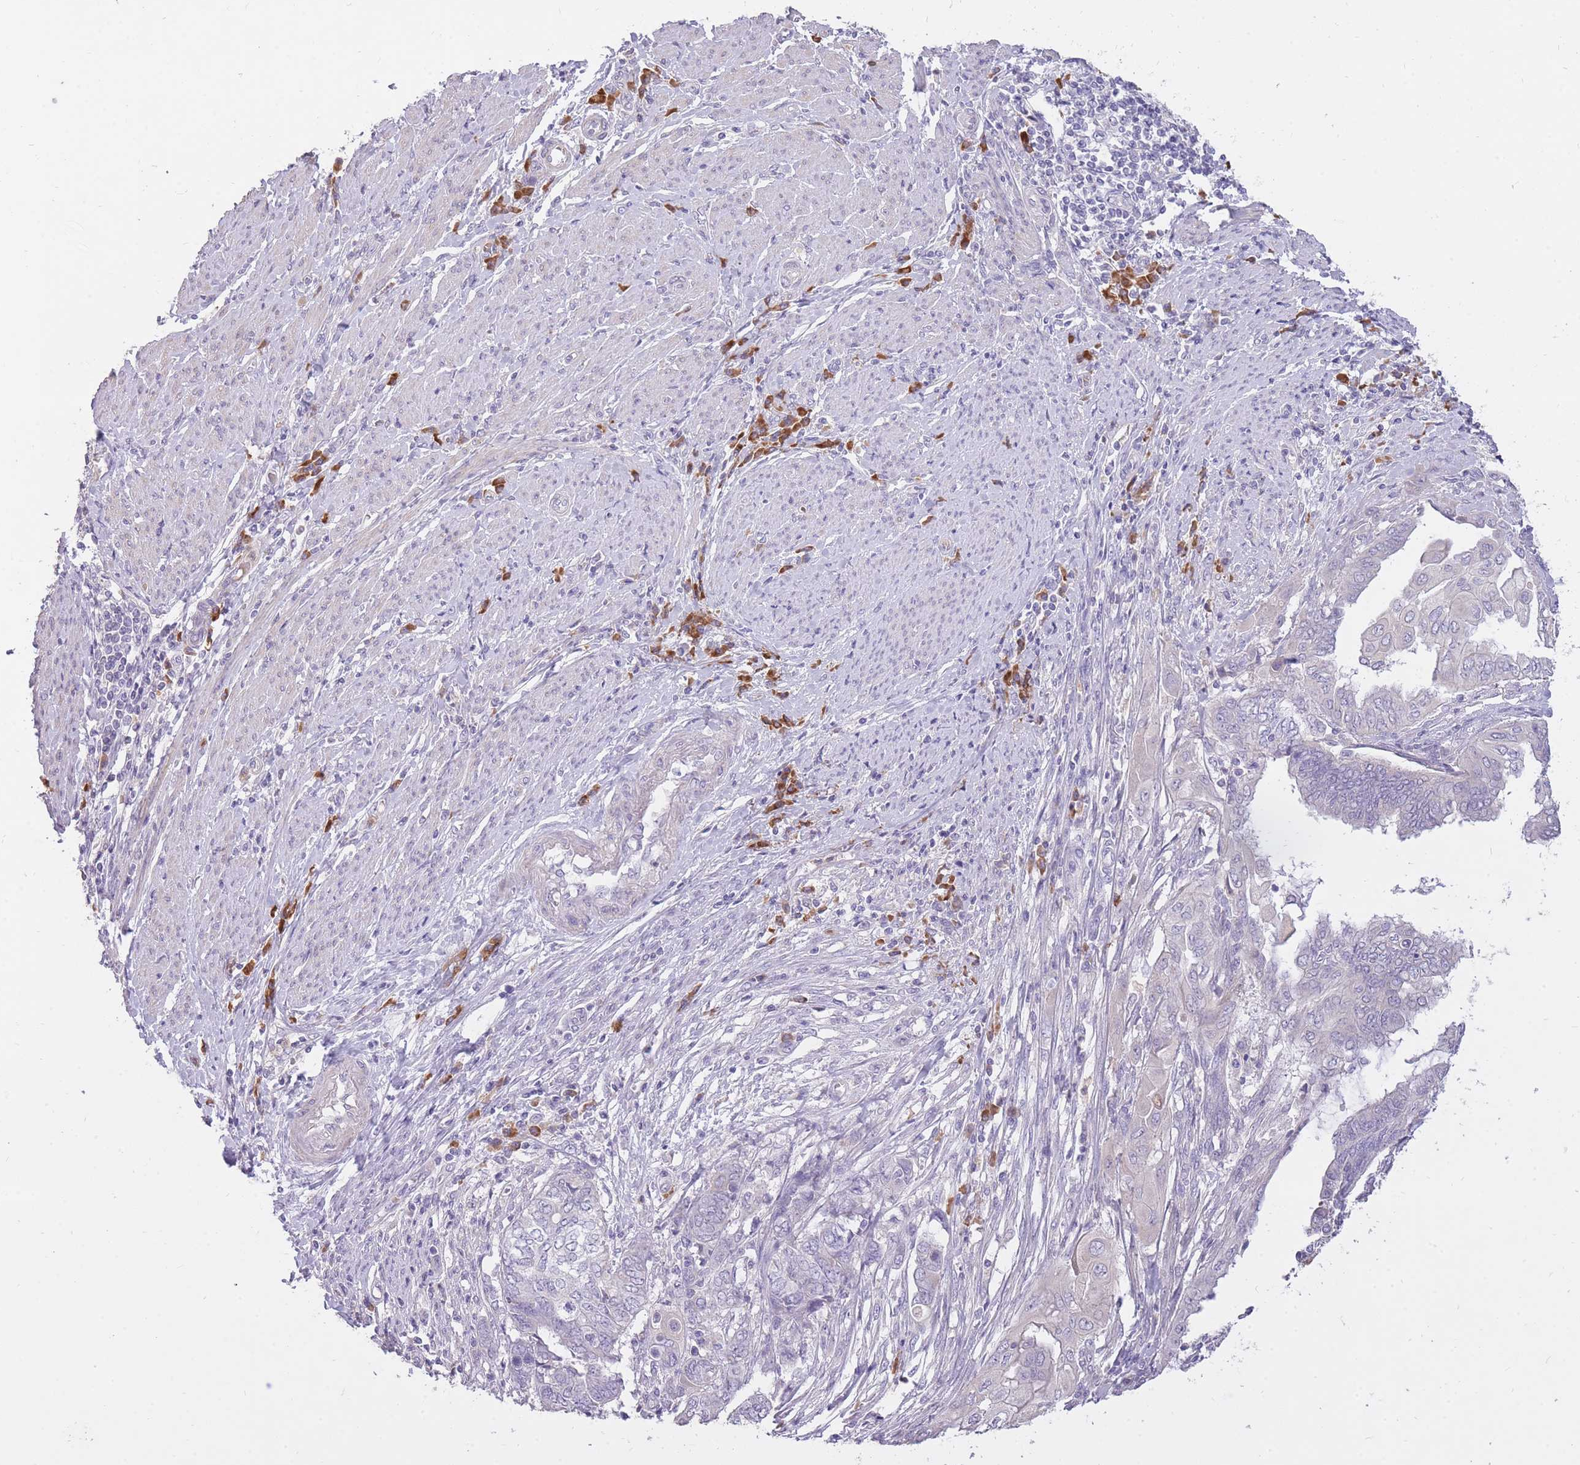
{"staining": {"intensity": "negative", "quantity": "none", "location": "none"}, "tissue": "endometrial cancer", "cell_type": "Tumor cells", "image_type": "cancer", "snomed": [{"axis": "morphology", "description": "Adenocarcinoma, NOS"}, {"axis": "topography", "description": "Uterus"}, {"axis": "topography", "description": "Endometrium"}], "caption": "Tumor cells are negative for brown protein staining in adenocarcinoma (endometrial).", "gene": "FRG2C", "patient": {"sex": "female", "age": 70}}